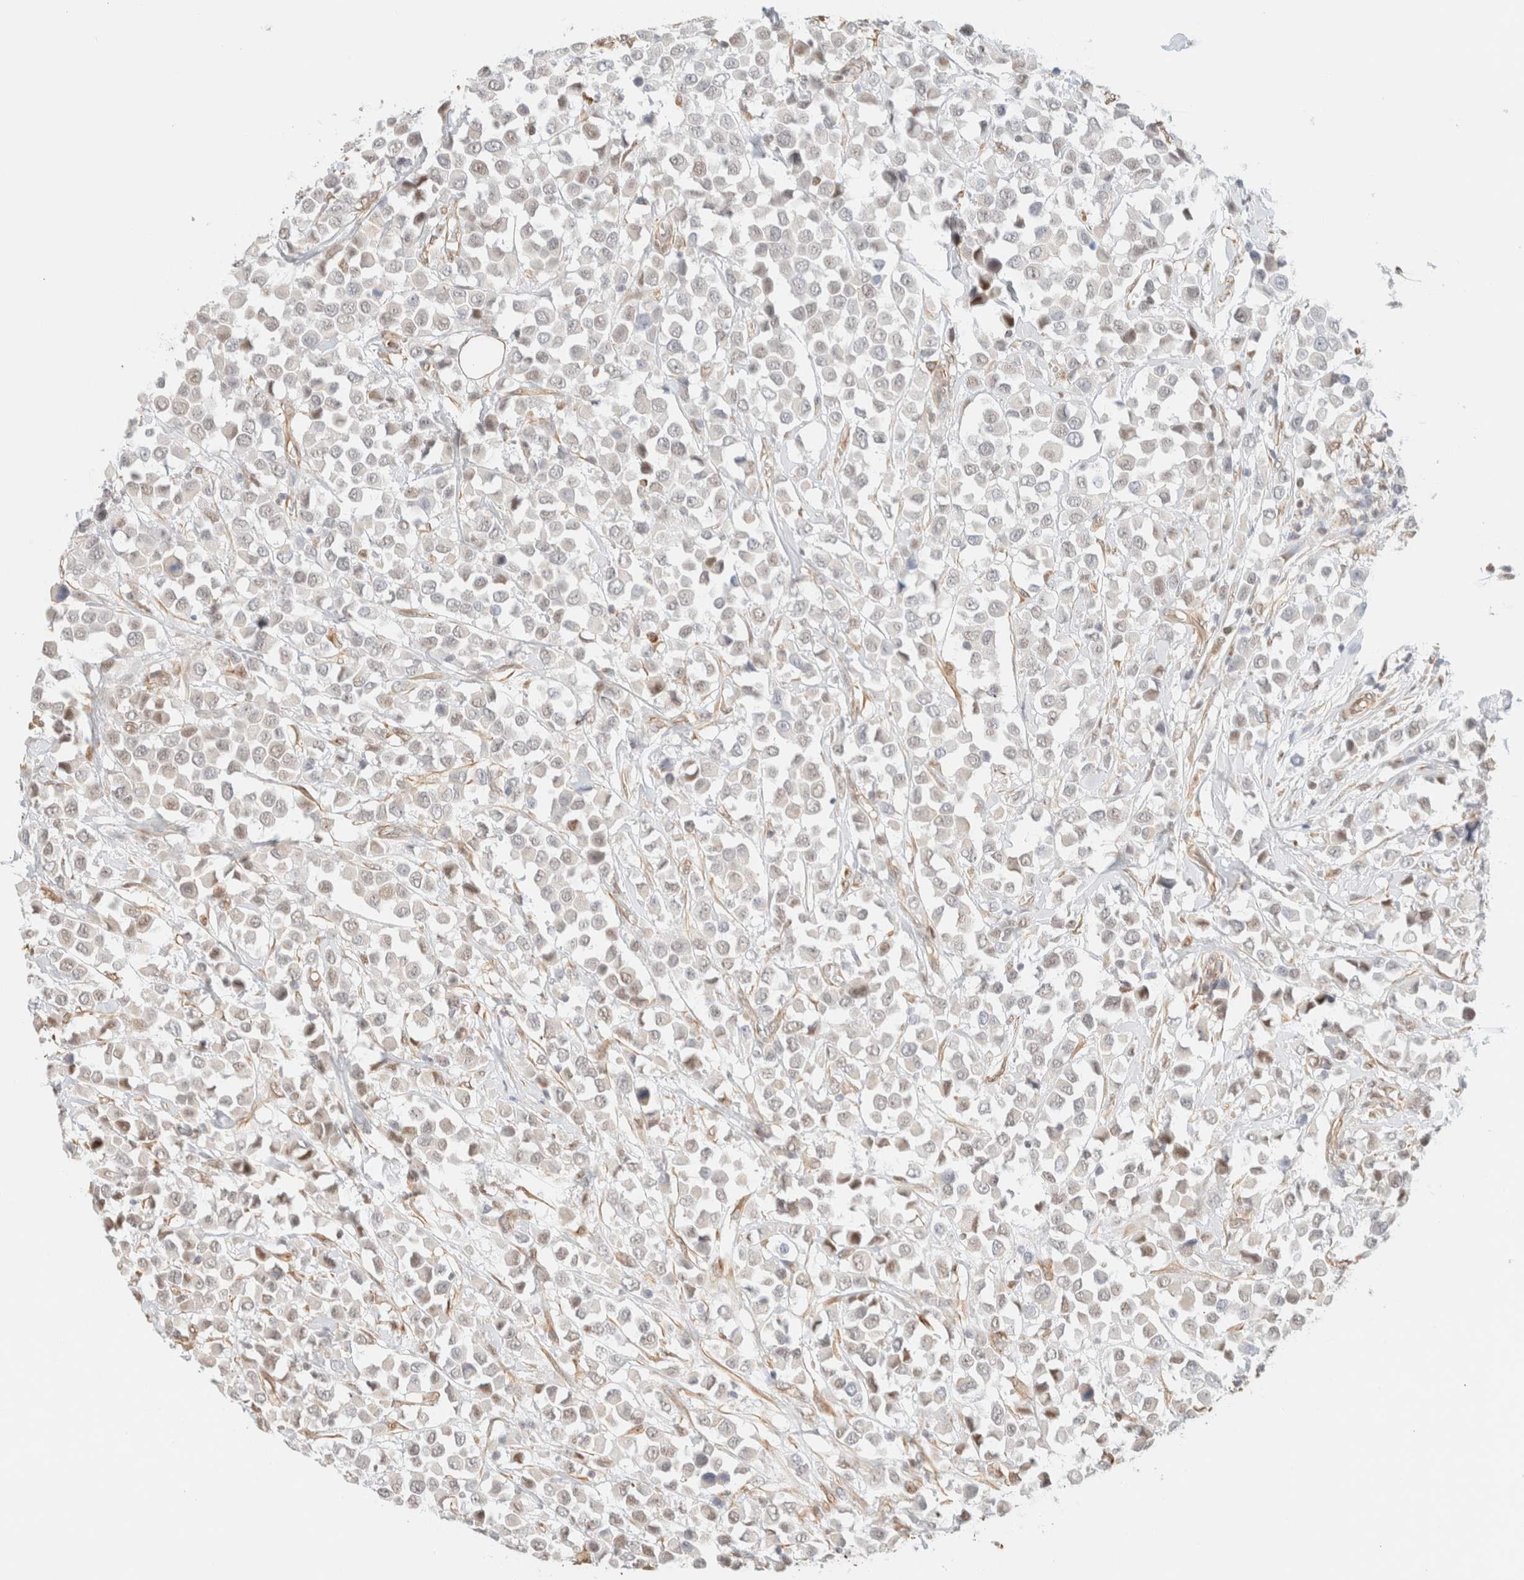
{"staining": {"intensity": "weak", "quantity": "<25%", "location": "nuclear"}, "tissue": "breast cancer", "cell_type": "Tumor cells", "image_type": "cancer", "snomed": [{"axis": "morphology", "description": "Duct carcinoma"}, {"axis": "topography", "description": "Breast"}], "caption": "This photomicrograph is of breast intraductal carcinoma stained with immunohistochemistry (IHC) to label a protein in brown with the nuclei are counter-stained blue. There is no expression in tumor cells. The staining was performed using DAB (3,3'-diaminobenzidine) to visualize the protein expression in brown, while the nuclei were stained in blue with hematoxylin (Magnification: 20x).", "gene": "ARID5A", "patient": {"sex": "female", "age": 61}}